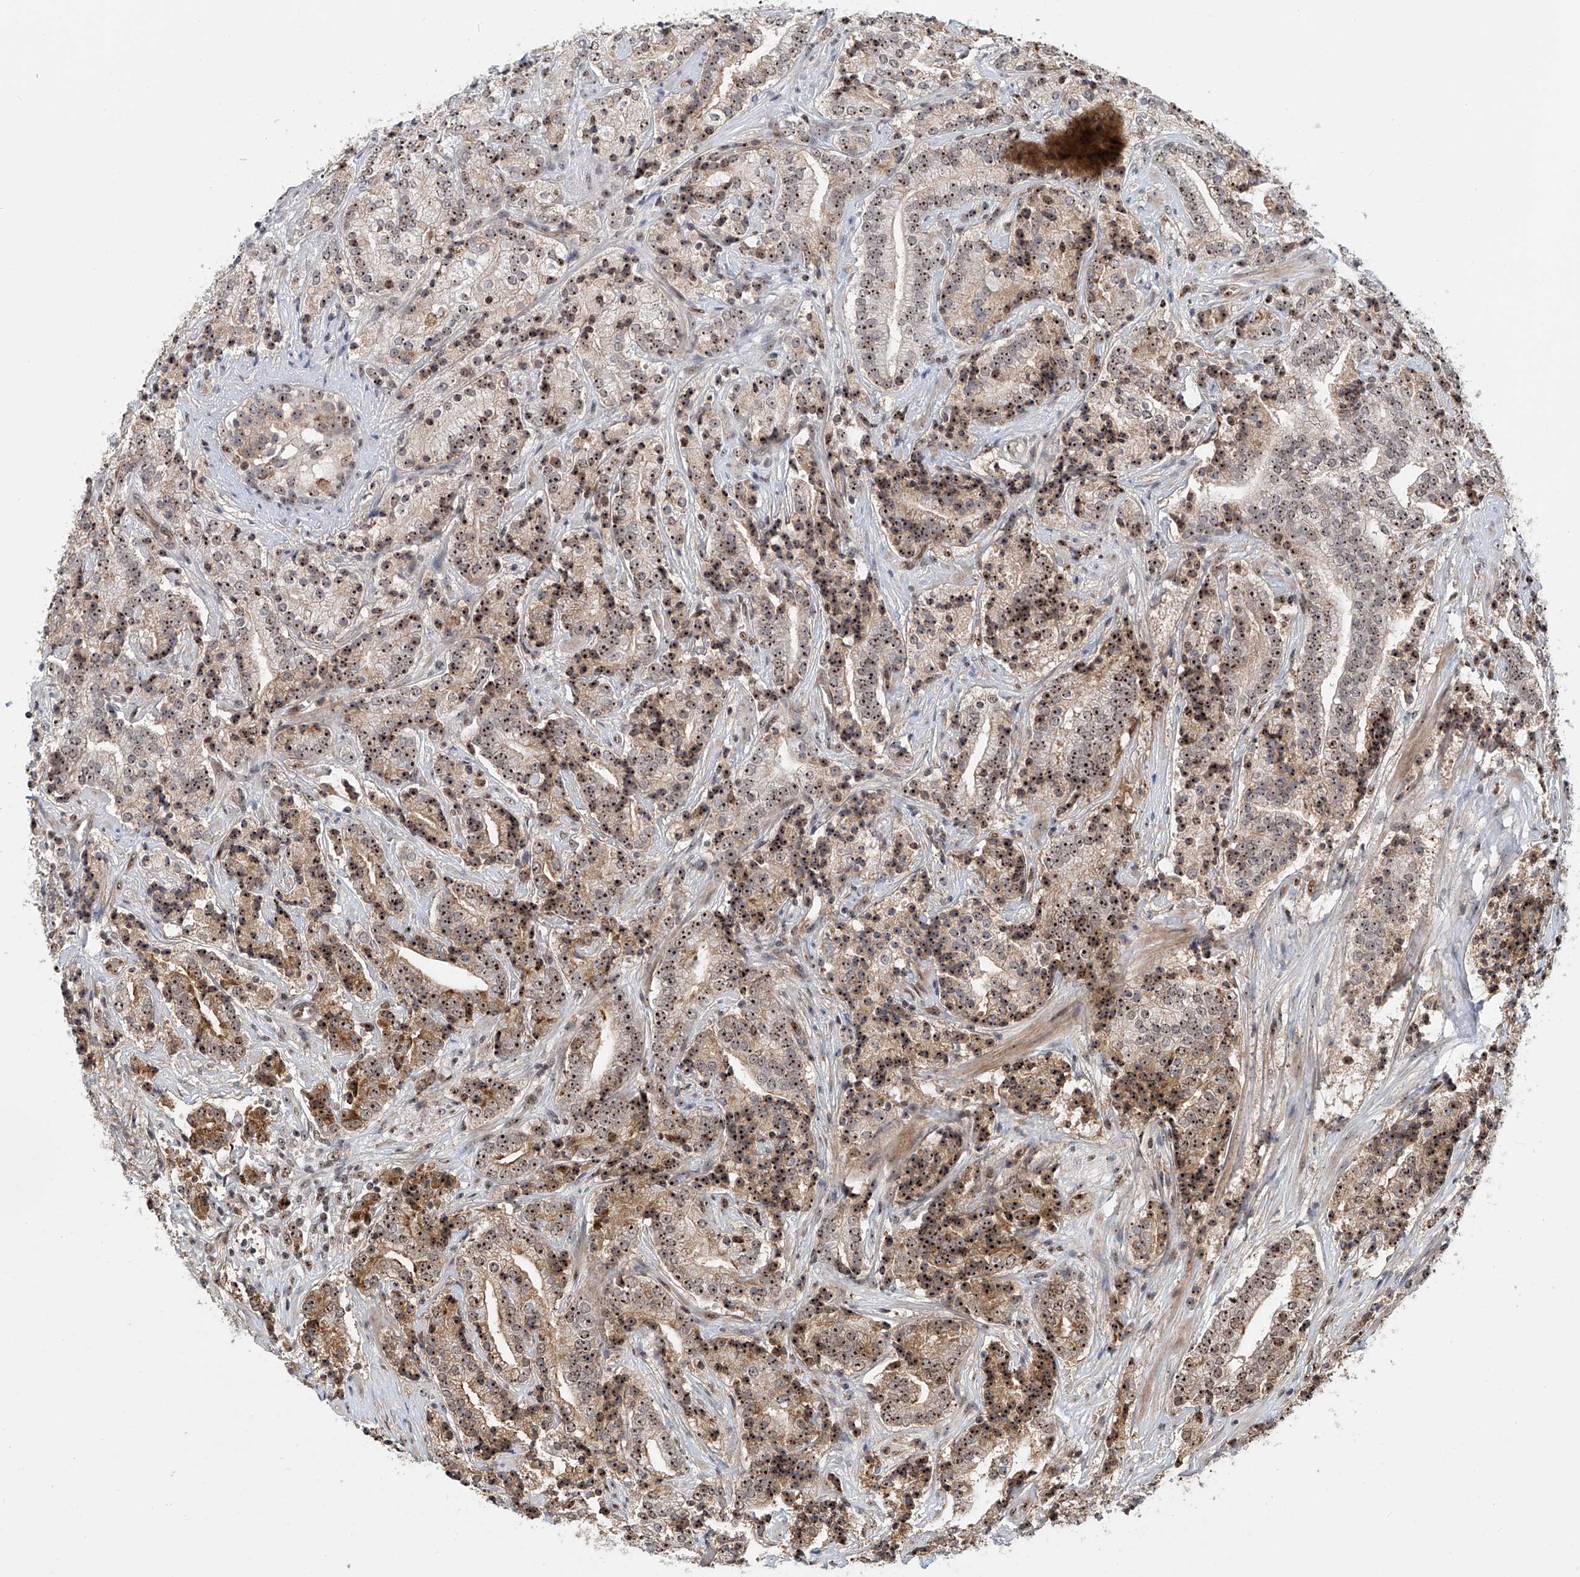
{"staining": {"intensity": "strong", "quantity": ">75%", "location": "cytoplasmic/membranous,nuclear"}, "tissue": "prostate cancer", "cell_type": "Tumor cells", "image_type": "cancer", "snomed": [{"axis": "morphology", "description": "Adenocarcinoma, High grade"}, {"axis": "topography", "description": "Prostate"}], "caption": "Immunohistochemical staining of human high-grade adenocarcinoma (prostate) reveals high levels of strong cytoplasmic/membranous and nuclear expression in about >75% of tumor cells.", "gene": "PRUNE2", "patient": {"sex": "male", "age": 57}}